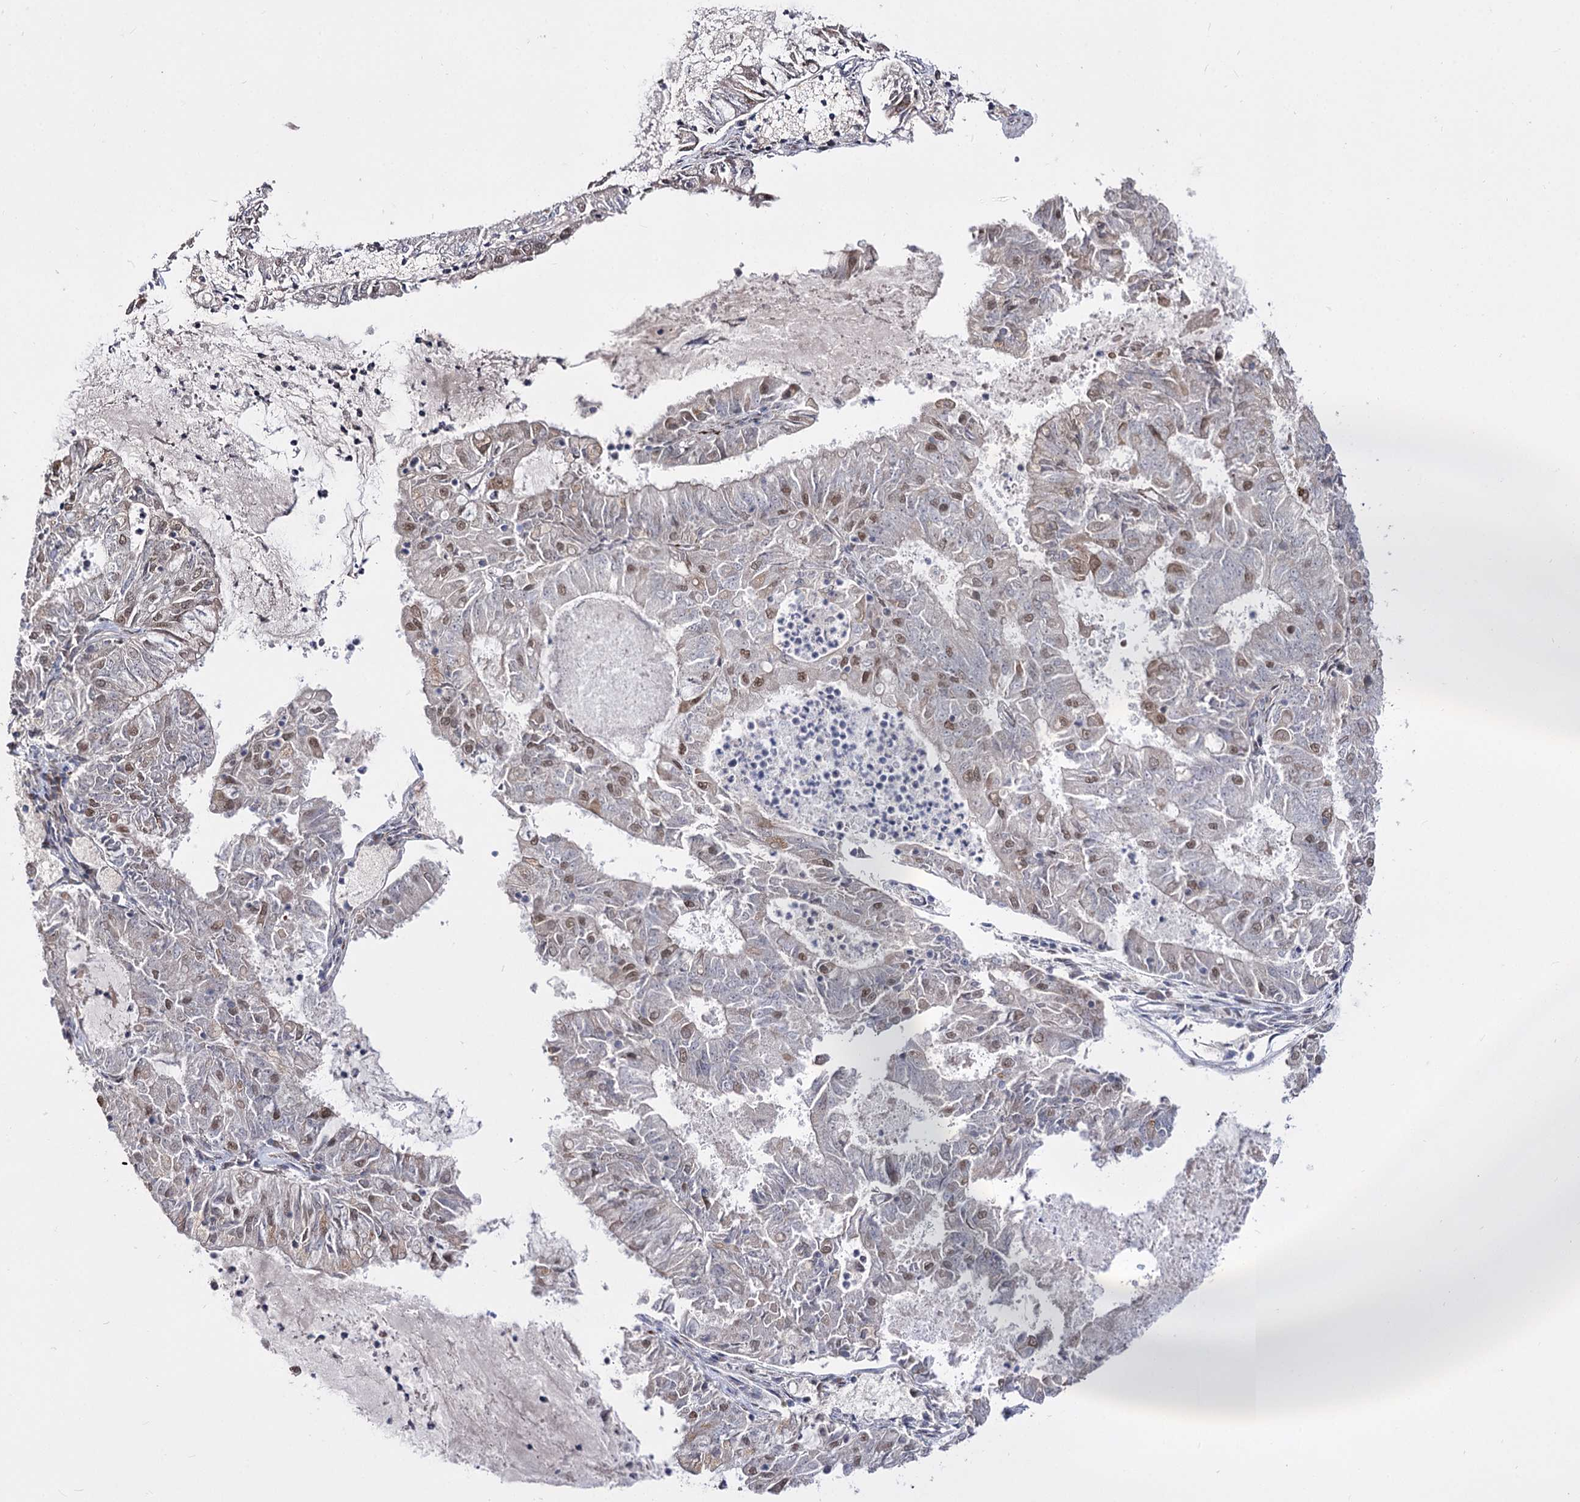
{"staining": {"intensity": "moderate", "quantity": "25%-75%", "location": "nuclear"}, "tissue": "endometrial cancer", "cell_type": "Tumor cells", "image_type": "cancer", "snomed": [{"axis": "morphology", "description": "Adenocarcinoma, NOS"}, {"axis": "topography", "description": "Endometrium"}], "caption": "This photomicrograph displays immunohistochemistry staining of endometrial cancer, with medium moderate nuclear staining in about 25%-75% of tumor cells.", "gene": "STOX1", "patient": {"sex": "female", "age": 57}}